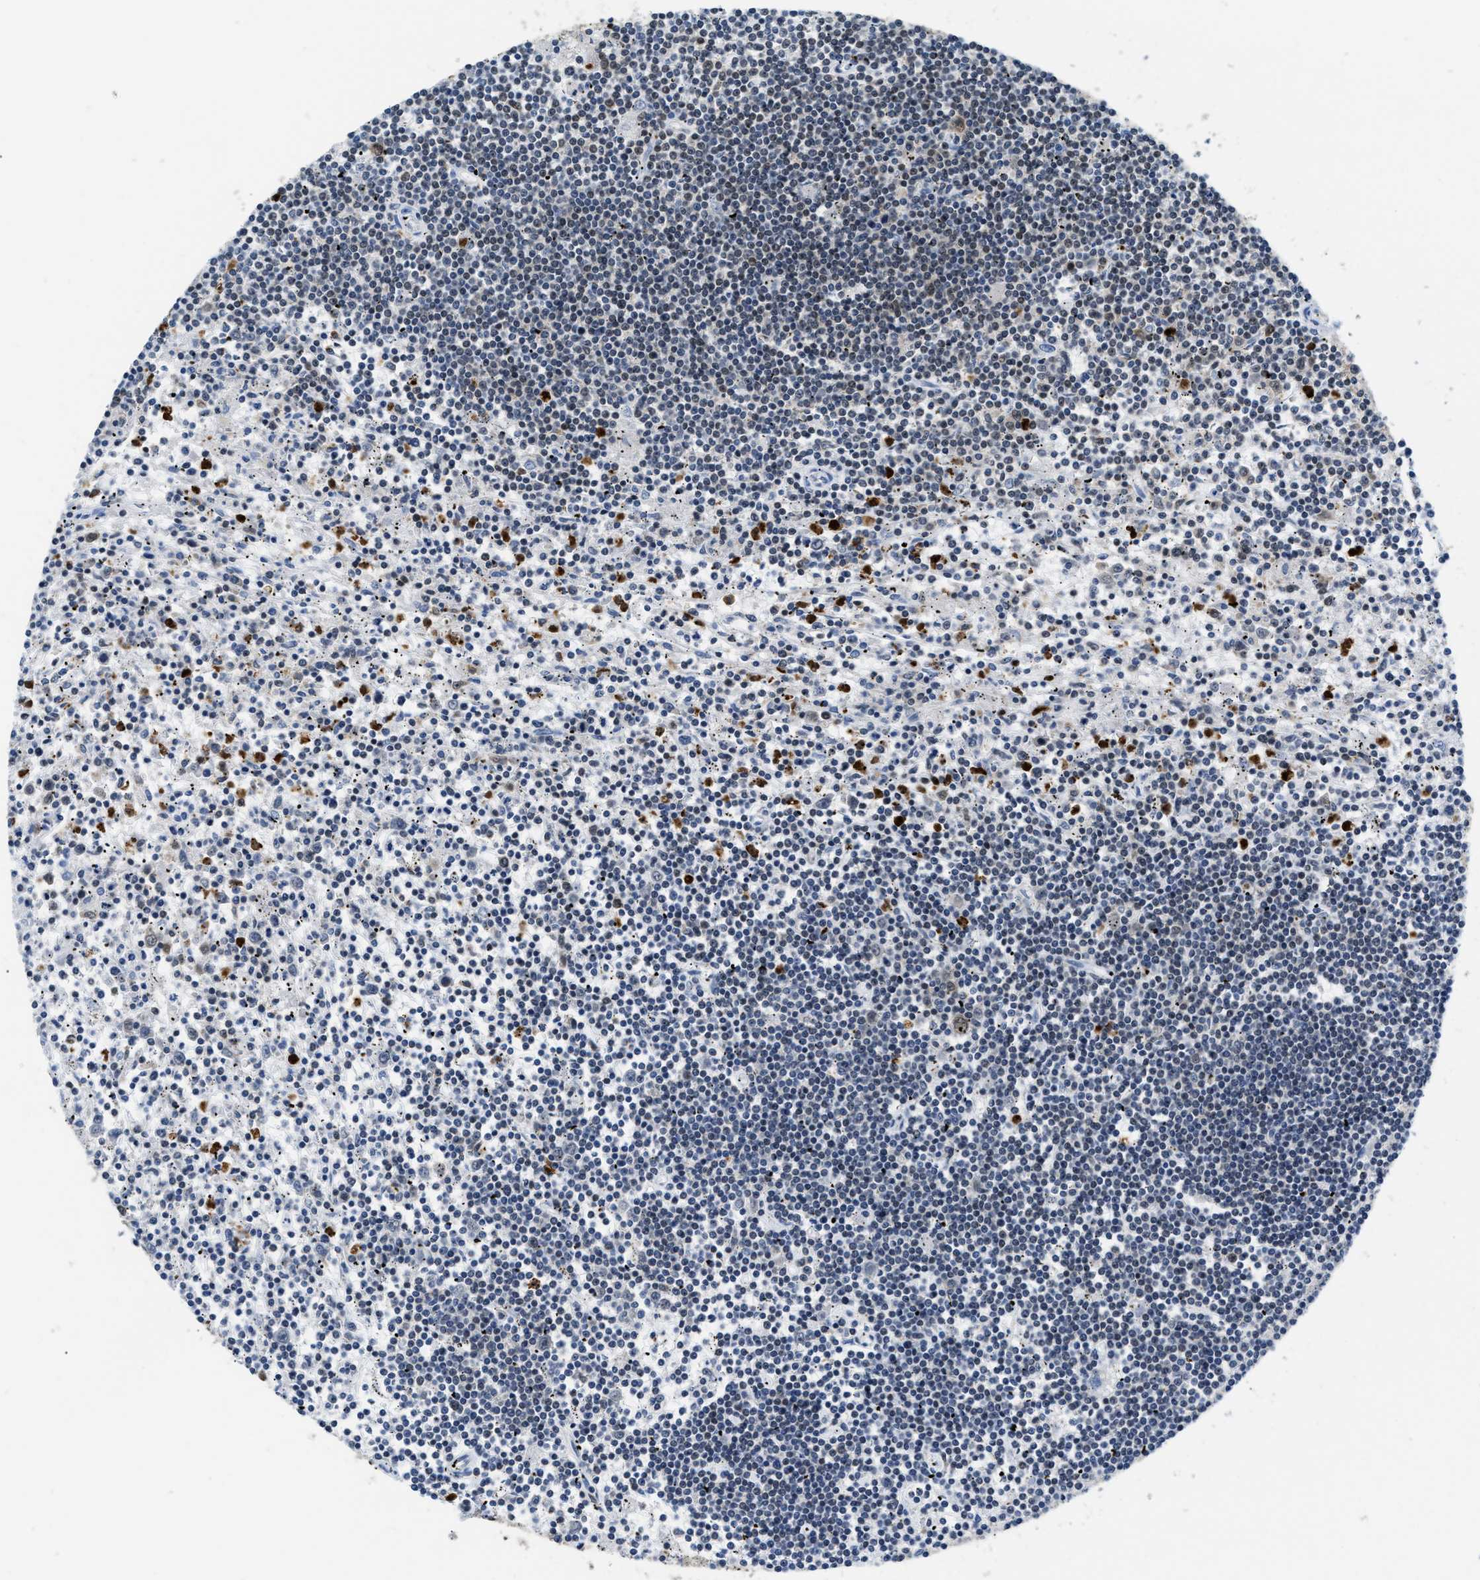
{"staining": {"intensity": "negative", "quantity": "none", "location": "none"}, "tissue": "lymphoma", "cell_type": "Tumor cells", "image_type": "cancer", "snomed": [{"axis": "morphology", "description": "Malignant lymphoma, non-Hodgkin's type, Low grade"}, {"axis": "topography", "description": "Spleen"}], "caption": "DAB (3,3'-diaminobenzidine) immunohistochemical staining of malignant lymphoma, non-Hodgkin's type (low-grade) reveals no significant expression in tumor cells. (DAB (3,3'-diaminobenzidine) IHC, high magnification).", "gene": "CCNDBP1", "patient": {"sex": "male", "age": 76}}